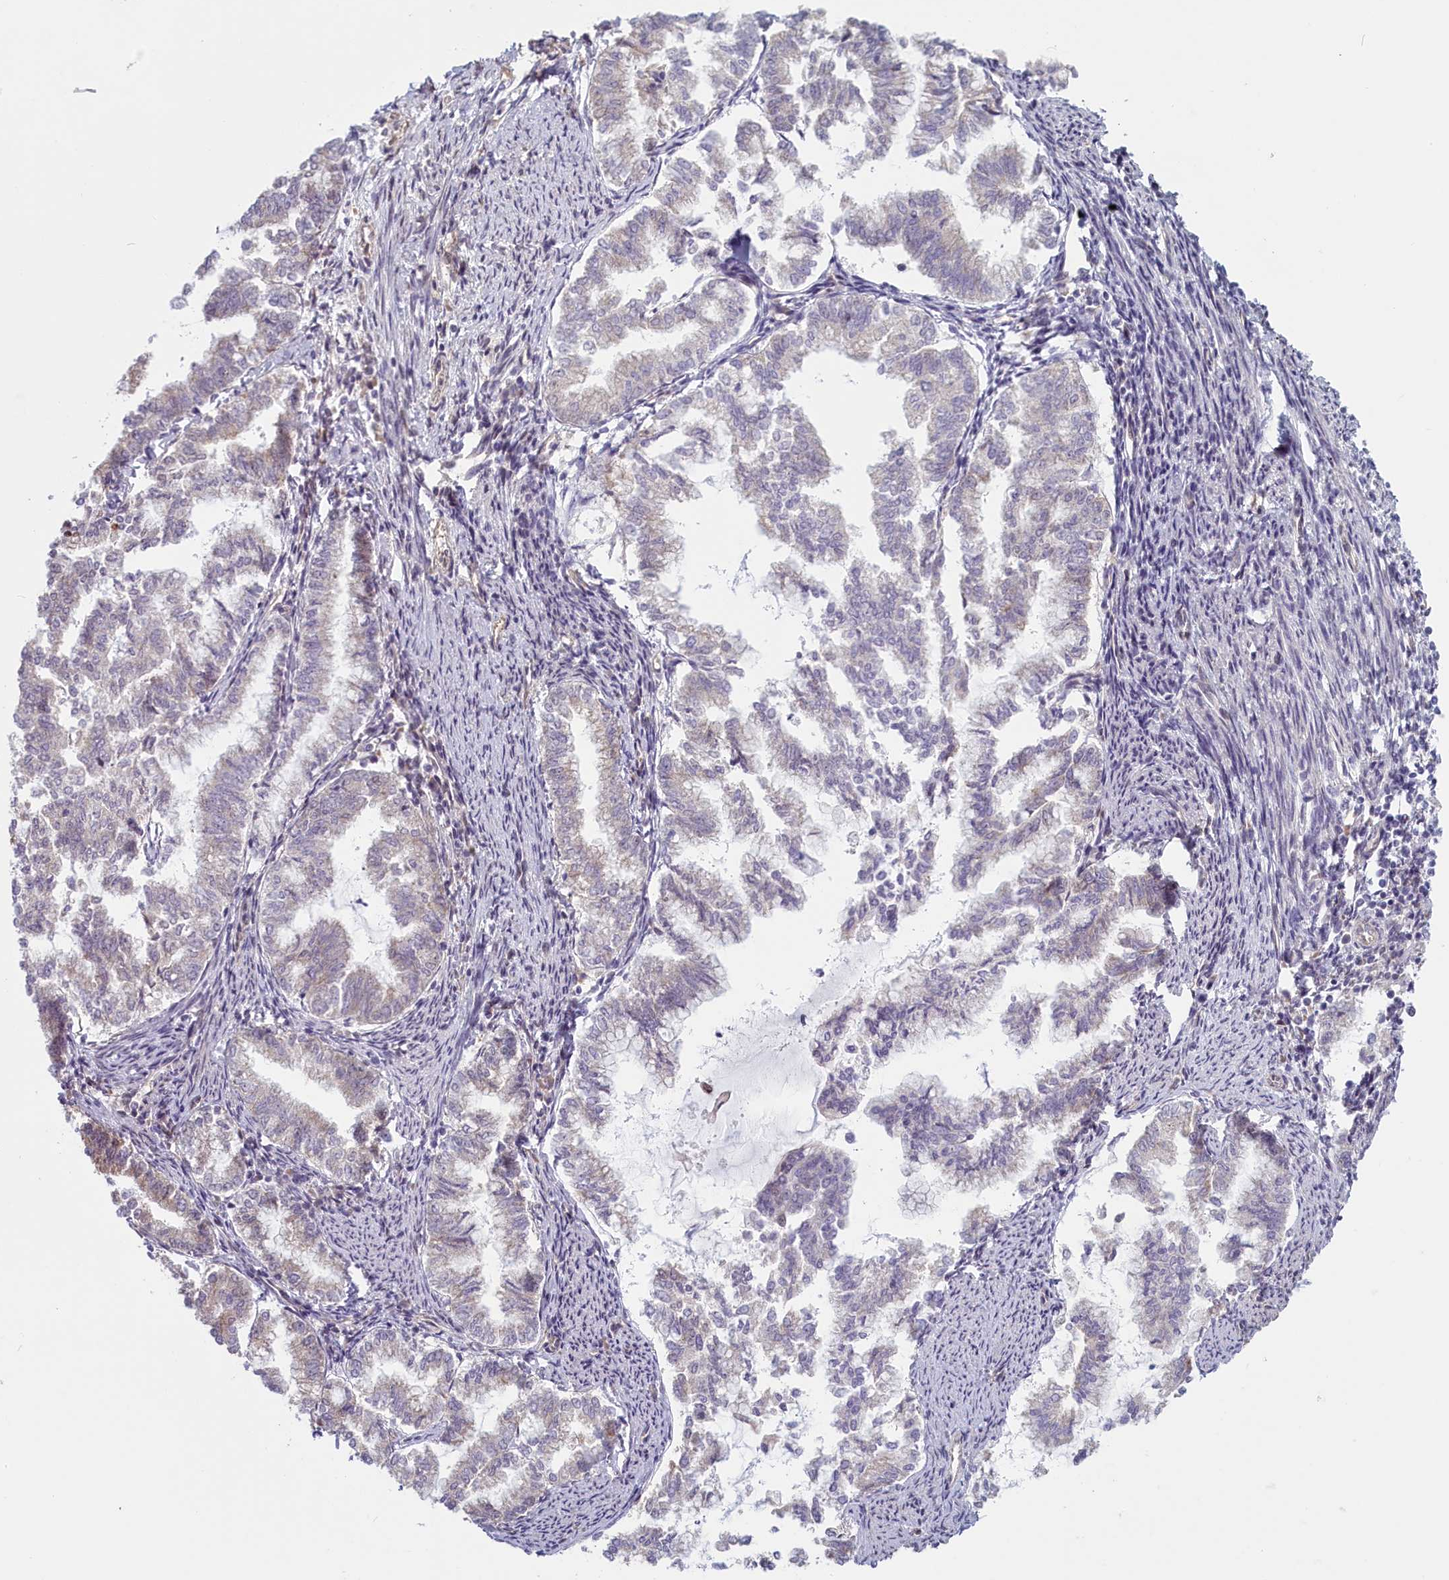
{"staining": {"intensity": "negative", "quantity": "none", "location": "none"}, "tissue": "endometrial cancer", "cell_type": "Tumor cells", "image_type": "cancer", "snomed": [{"axis": "morphology", "description": "Adenocarcinoma, NOS"}, {"axis": "topography", "description": "Endometrium"}], "caption": "High power microscopy micrograph of an immunohistochemistry (IHC) micrograph of endometrial cancer, revealing no significant expression in tumor cells.", "gene": "C19orf44", "patient": {"sex": "female", "age": 79}}